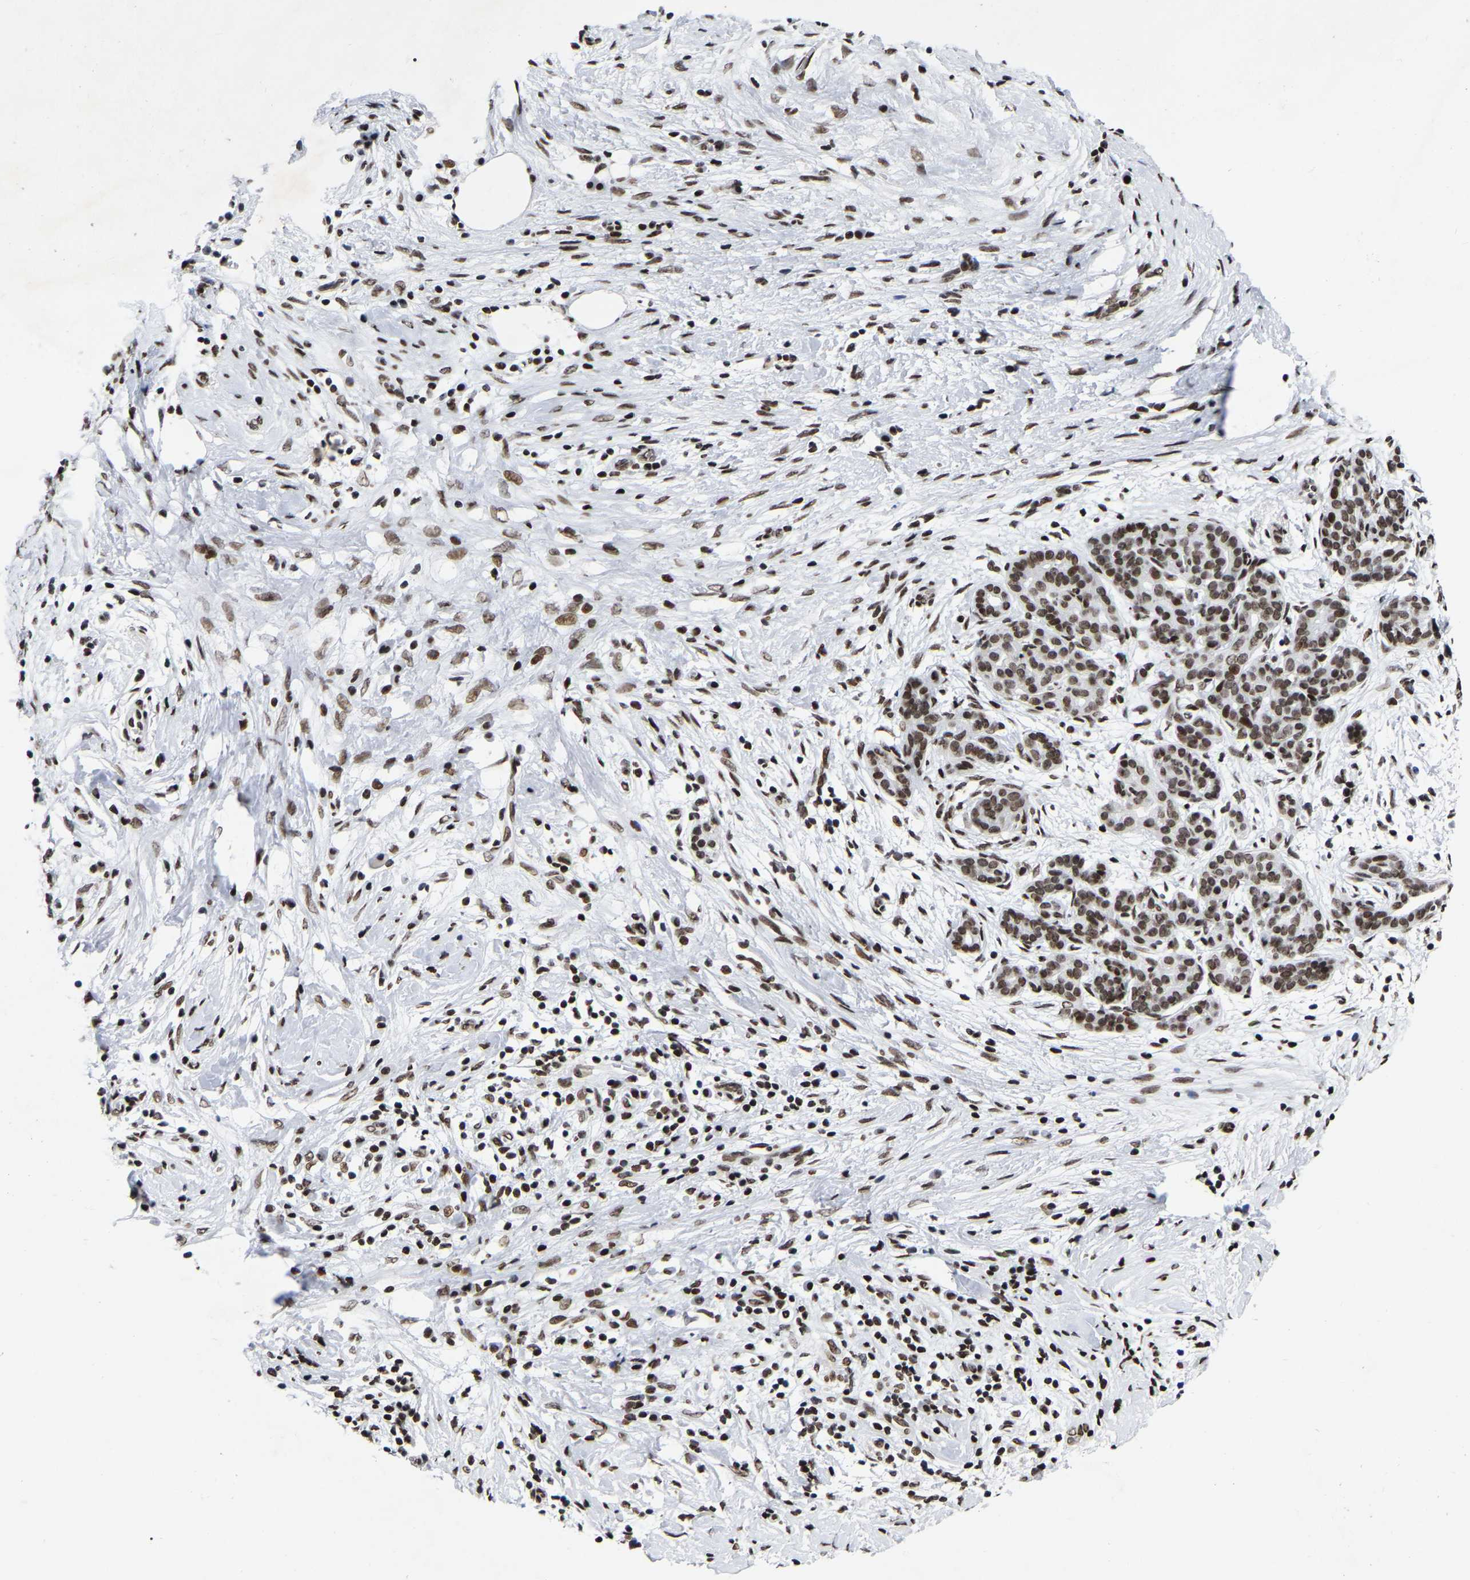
{"staining": {"intensity": "moderate", "quantity": ">75%", "location": "nuclear"}, "tissue": "pancreatic cancer", "cell_type": "Tumor cells", "image_type": "cancer", "snomed": [{"axis": "morphology", "description": "Adenocarcinoma, NOS"}, {"axis": "topography", "description": "Pancreas"}], "caption": "DAB (3,3'-diaminobenzidine) immunohistochemical staining of human pancreatic adenocarcinoma exhibits moderate nuclear protein expression in about >75% of tumor cells.", "gene": "PRCC", "patient": {"sex": "female", "age": 70}}